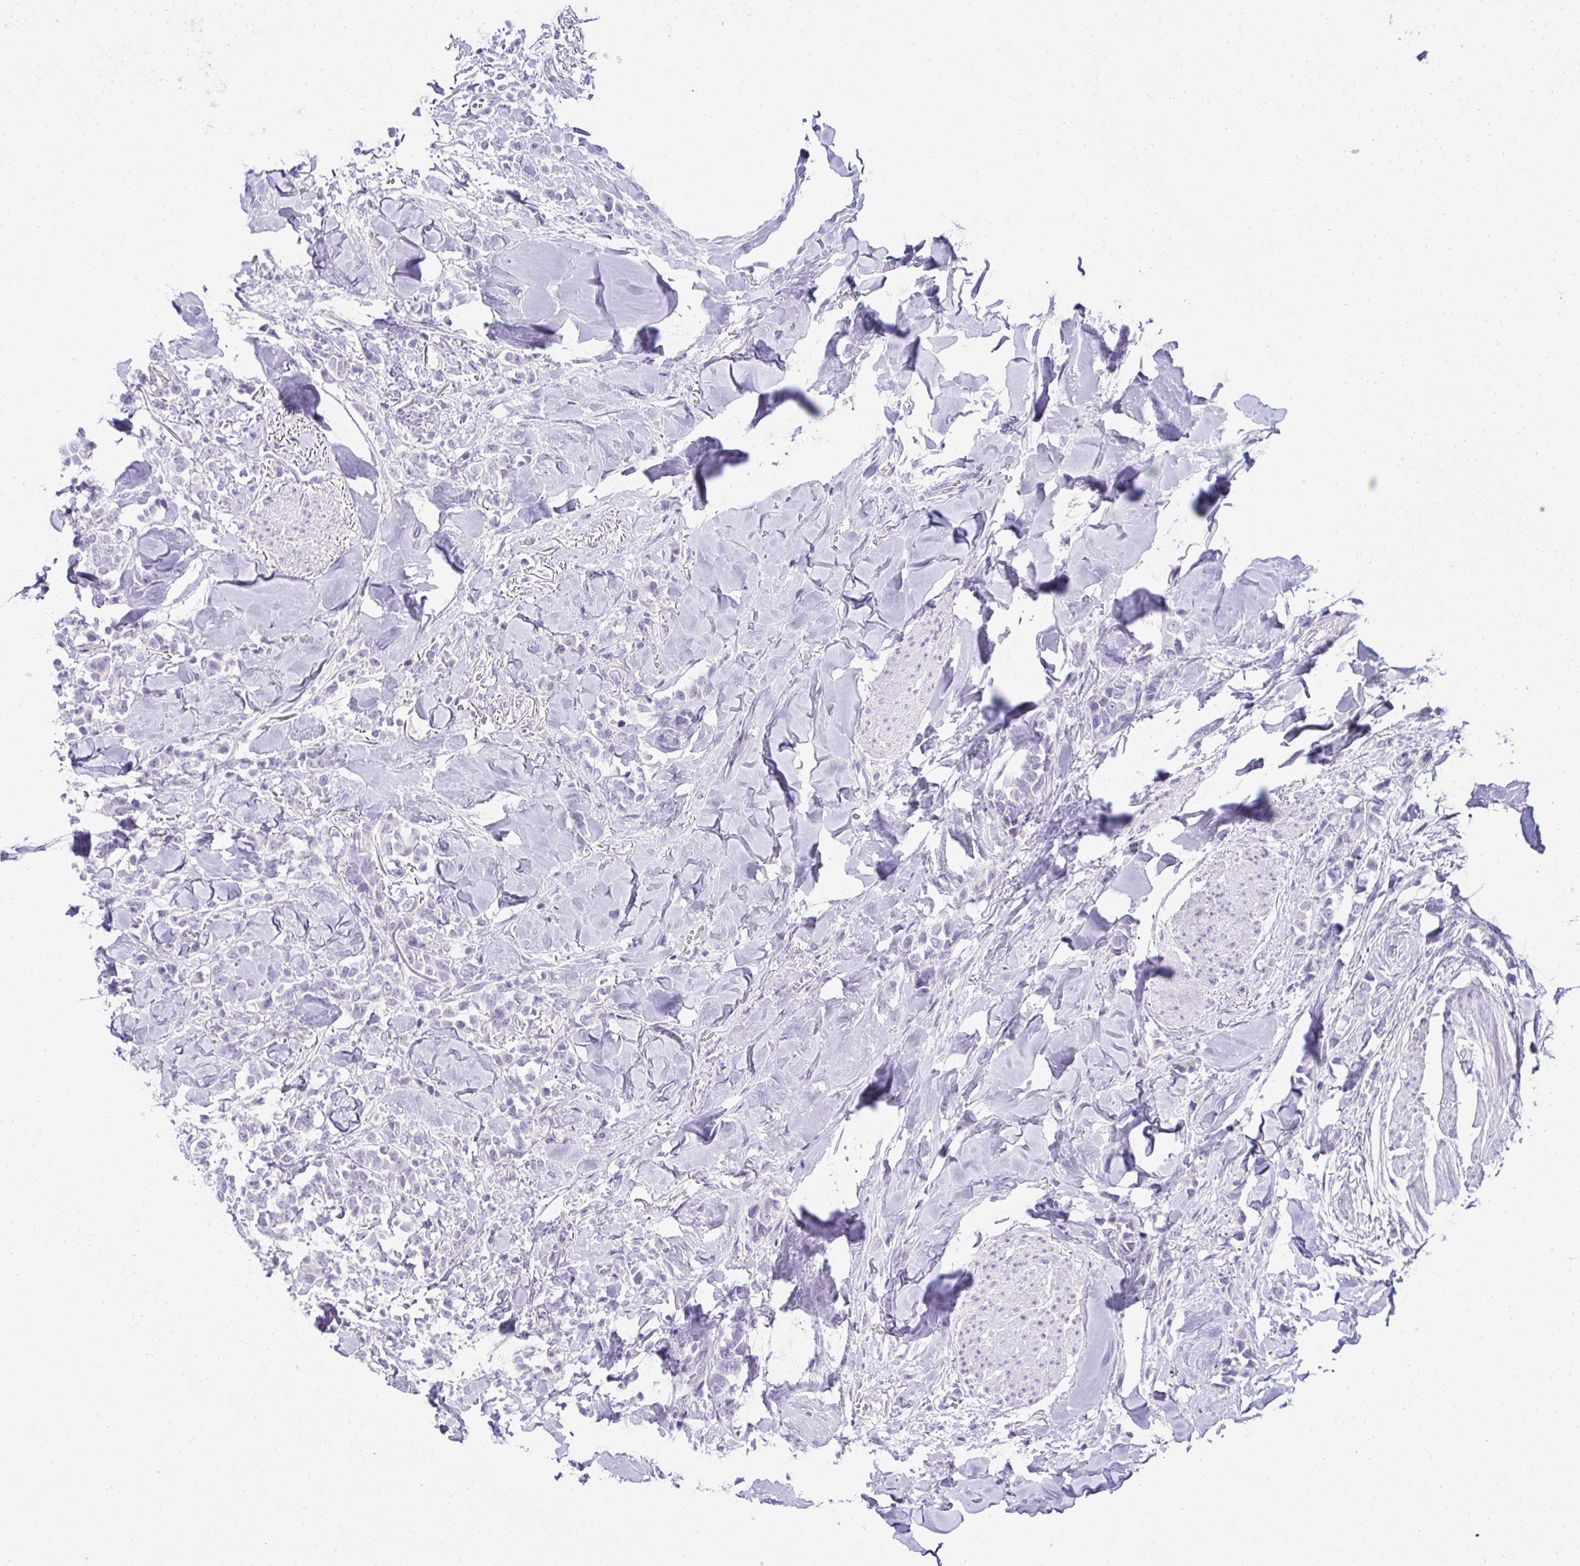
{"staining": {"intensity": "negative", "quantity": "none", "location": "none"}, "tissue": "breast cancer", "cell_type": "Tumor cells", "image_type": "cancer", "snomed": [{"axis": "morphology", "description": "Lobular carcinoma"}, {"axis": "topography", "description": "Breast"}], "caption": "This micrograph is of breast cancer (lobular carcinoma) stained with immunohistochemistry (IHC) to label a protein in brown with the nuclei are counter-stained blue. There is no expression in tumor cells.", "gene": "RNF183", "patient": {"sex": "female", "age": 91}}